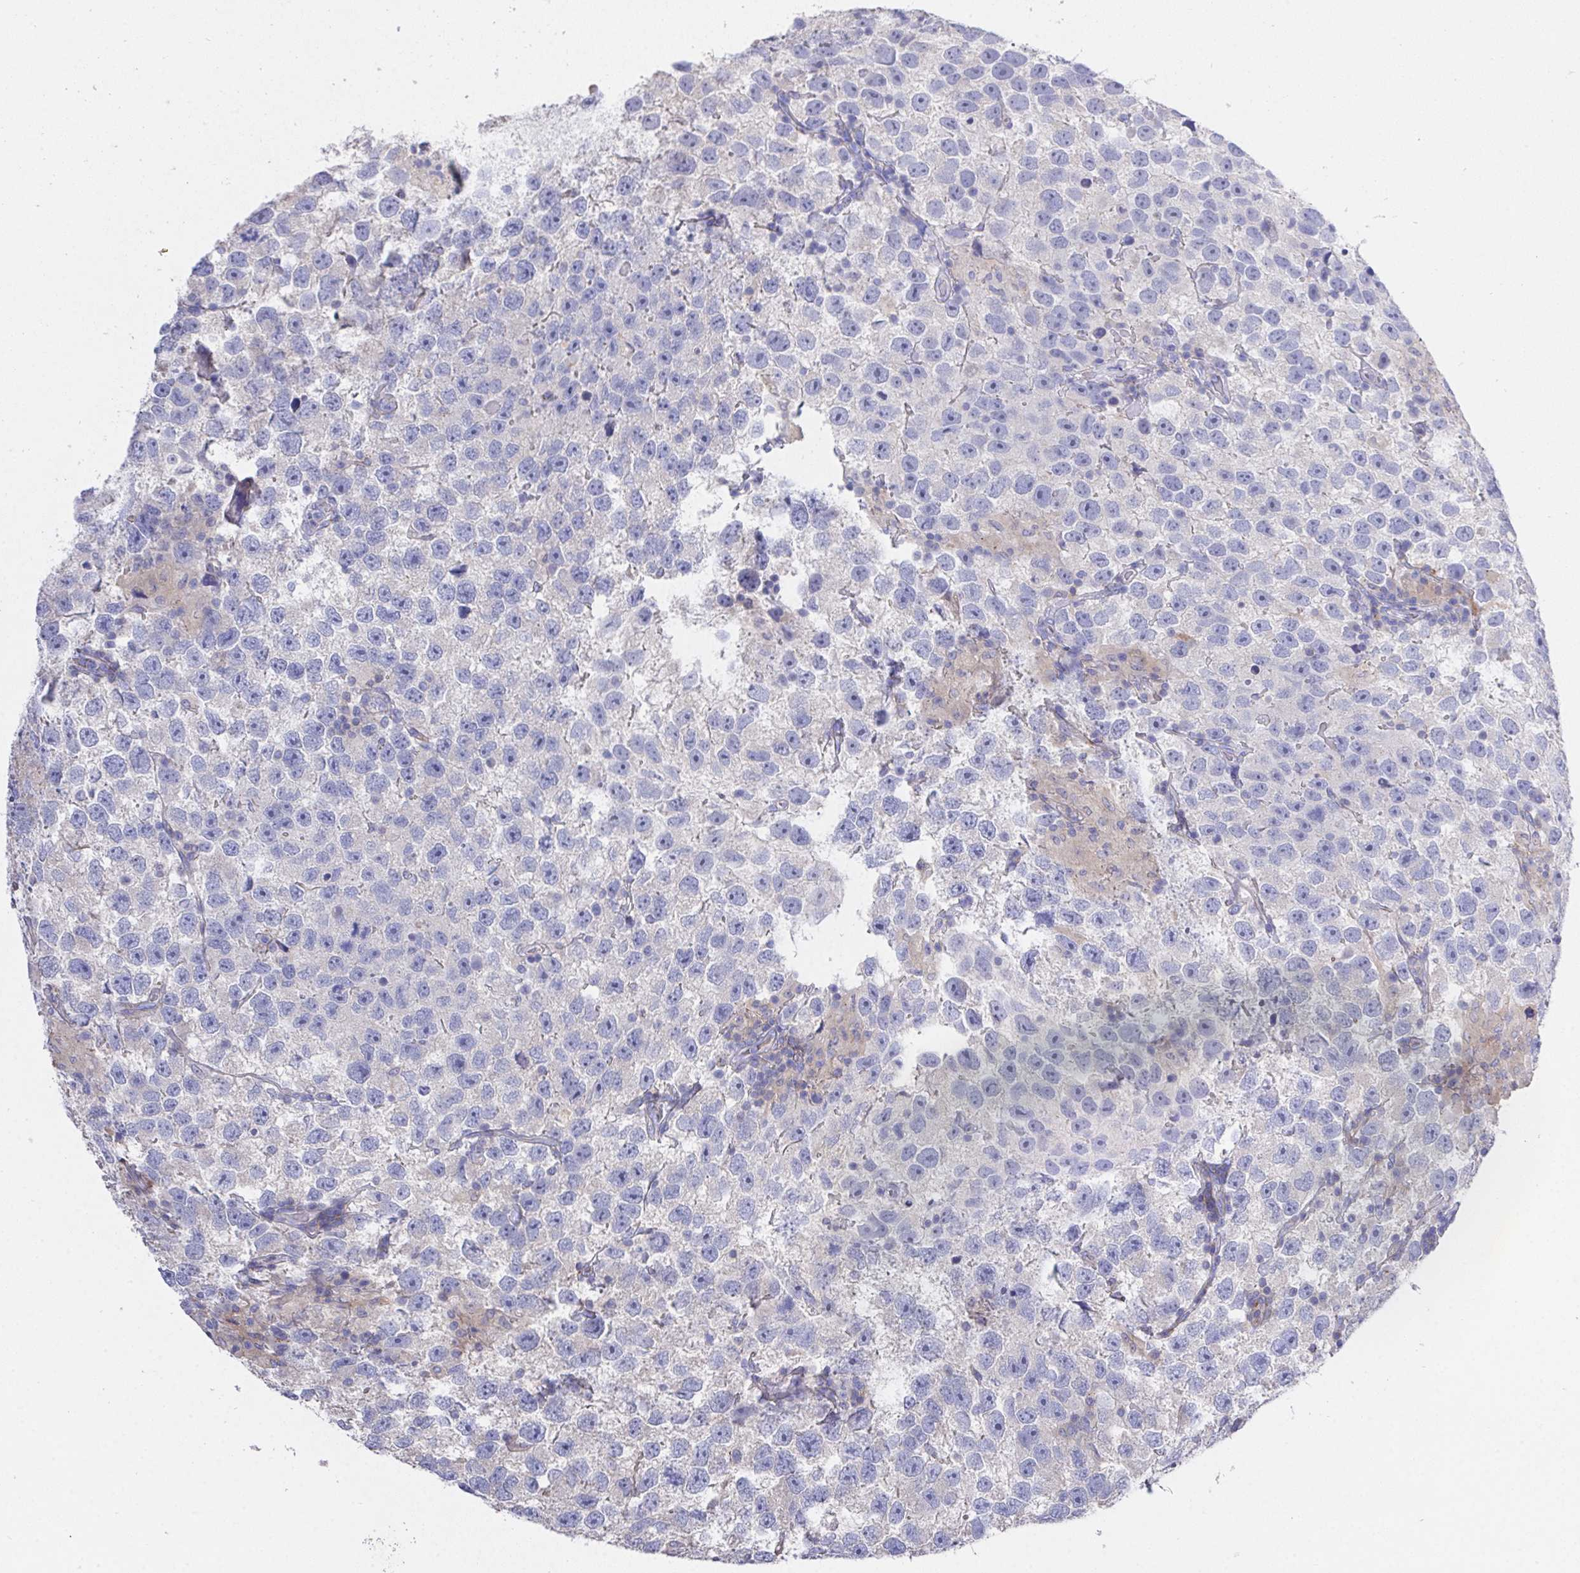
{"staining": {"intensity": "negative", "quantity": "none", "location": "none"}, "tissue": "testis cancer", "cell_type": "Tumor cells", "image_type": "cancer", "snomed": [{"axis": "morphology", "description": "Seminoma, NOS"}, {"axis": "topography", "description": "Testis"}], "caption": "The immunohistochemistry histopathology image has no significant positivity in tumor cells of testis cancer (seminoma) tissue.", "gene": "PRG3", "patient": {"sex": "male", "age": 26}}